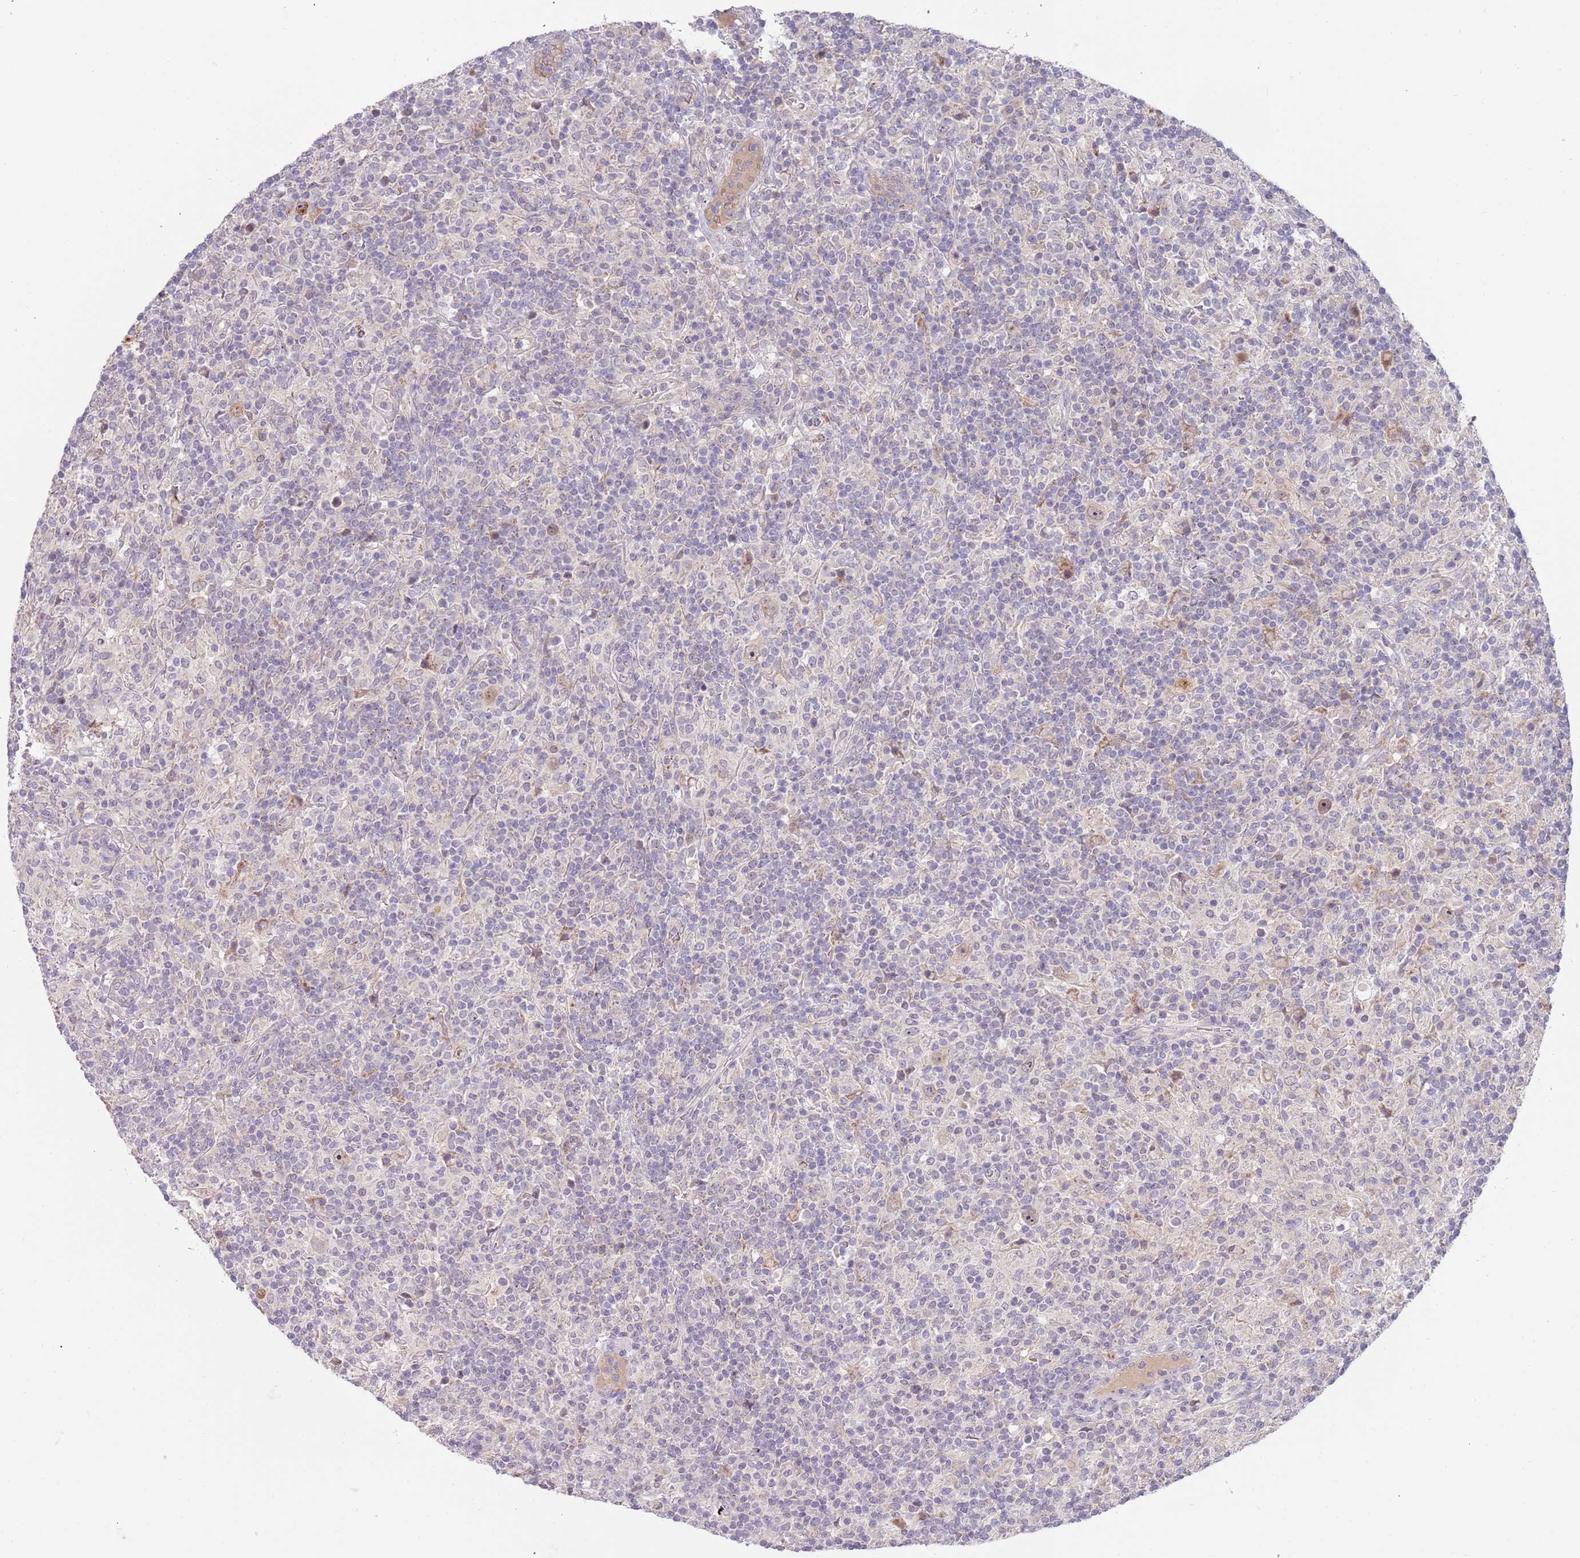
{"staining": {"intensity": "weak", "quantity": ">75%", "location": "cytoplasmic/membranous,nuclear"}, "tissue": "lymphoma", "cell_type": "Tumor cells", "image_type": "cancer", "snomed": [{"axis": "morphology", "description": "Hodgkin's disease, NOS"}, {"axis": "topography", "description": "Lymph node"}], "caption": "Immunohistochemistry of human lymphoma reveals low levels of weak cytoplasmic/membranous and nuclear staining in approximately >75% of tumor cells. Nuclei are stained in blue.", "gene": "TRAPPC6B", "patient": {"sex": "male", "age": 70}}